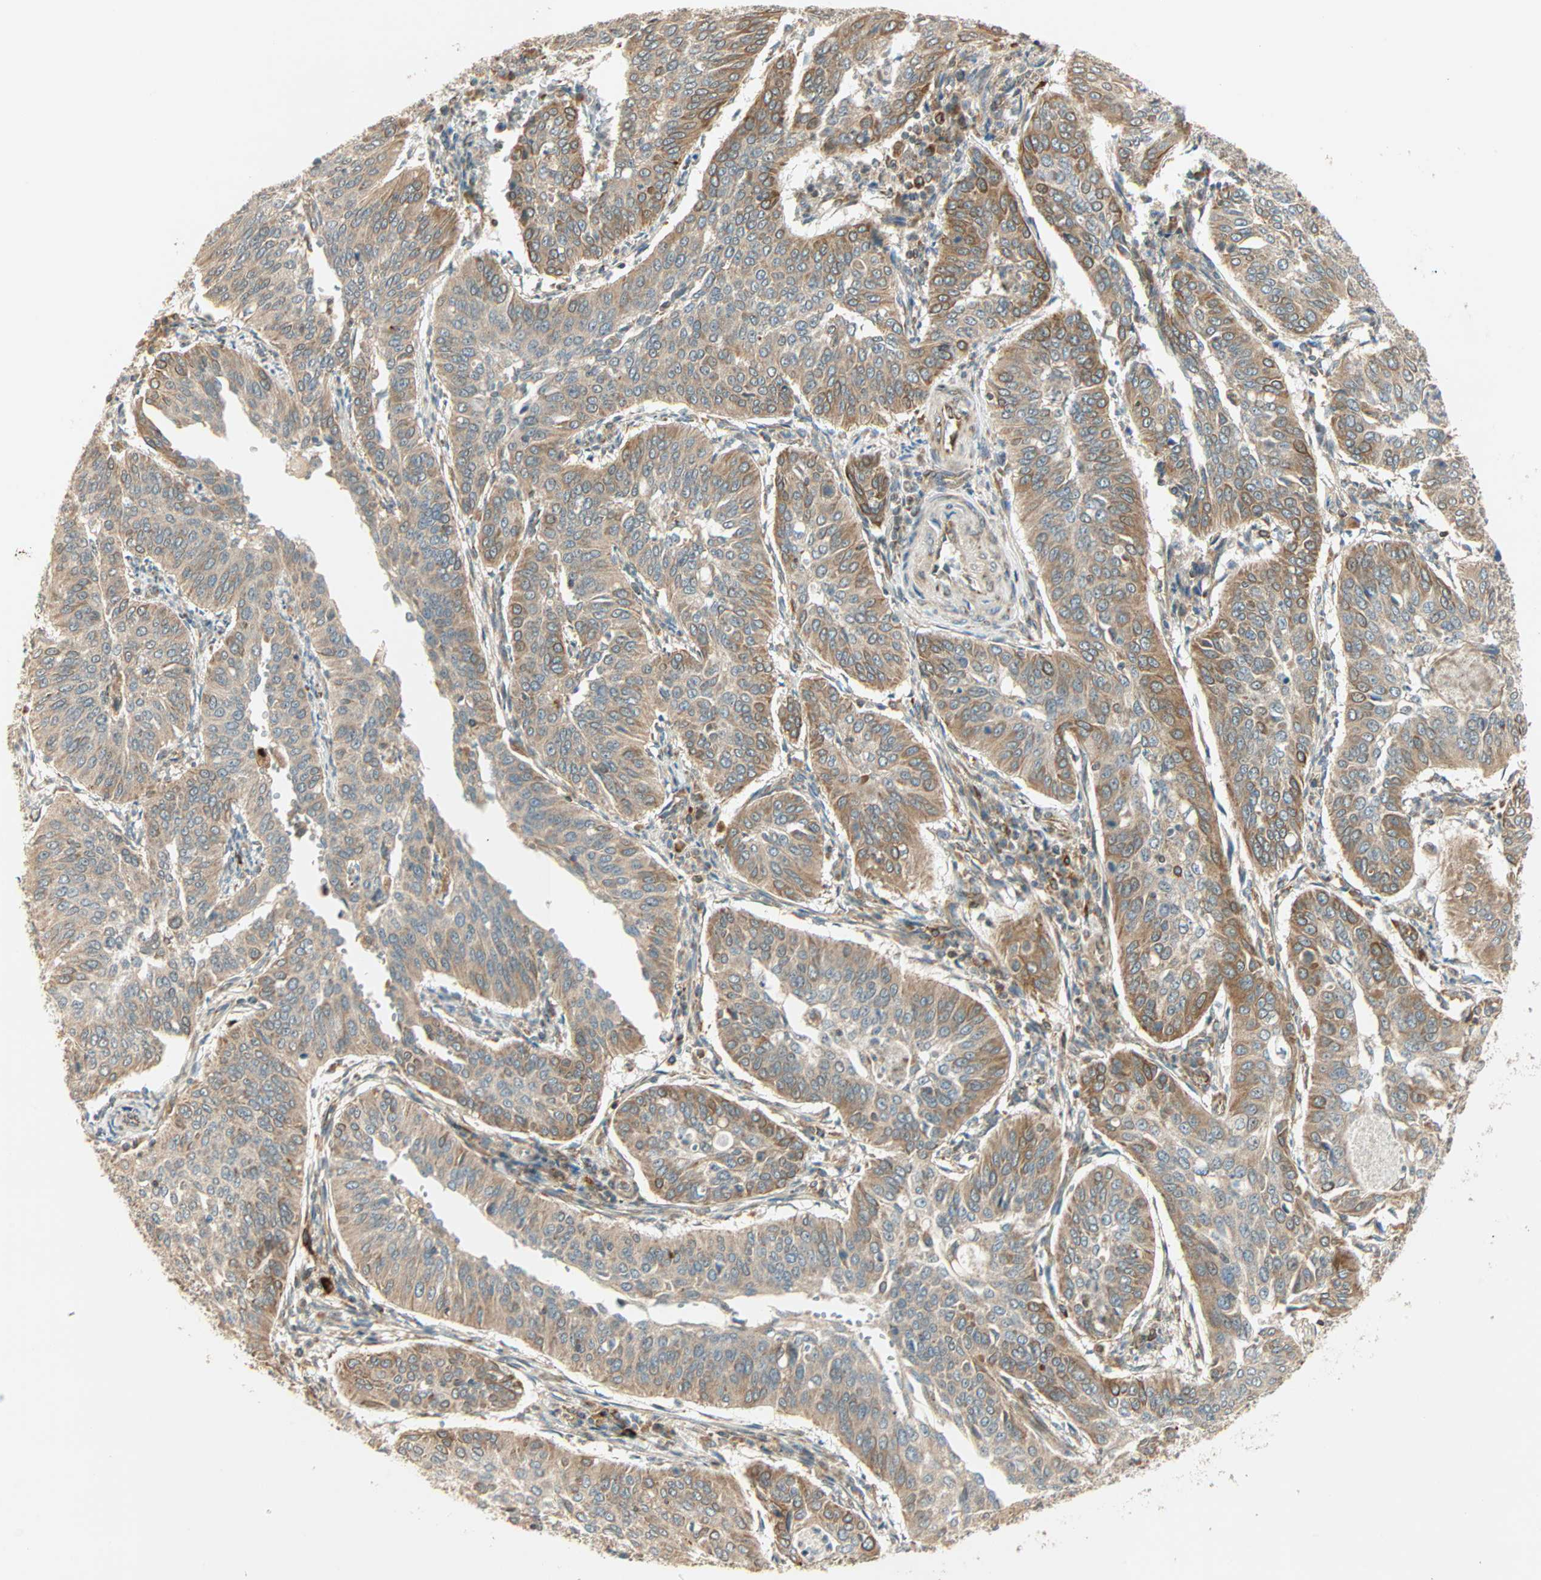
{"staining": {"intensity": "moderate", "quantity": ">75%", "location": "cytoplasmic/membranous"}, "tissue": "cervical cancer", "cell_type": "Tumor cells", "image_type": "cancer", "snomed": [{"axis": "morphology", "description": "Normal tissue, NOS"}, {"axis": "morphology", "description": "Squamous cell carcinoma, NOS"}, {"axis": "topography", "description": "Cervix"}], "caption": "High-power microscopy captured an IHC micrograph of squamous cell carcinoma (cervical), revealing moderate cytoplasmic/membranous positivity in approximately >75% of tumor cells.", "gene": "PNPLA6", "patient": {"sex": "female", "age": 39}}